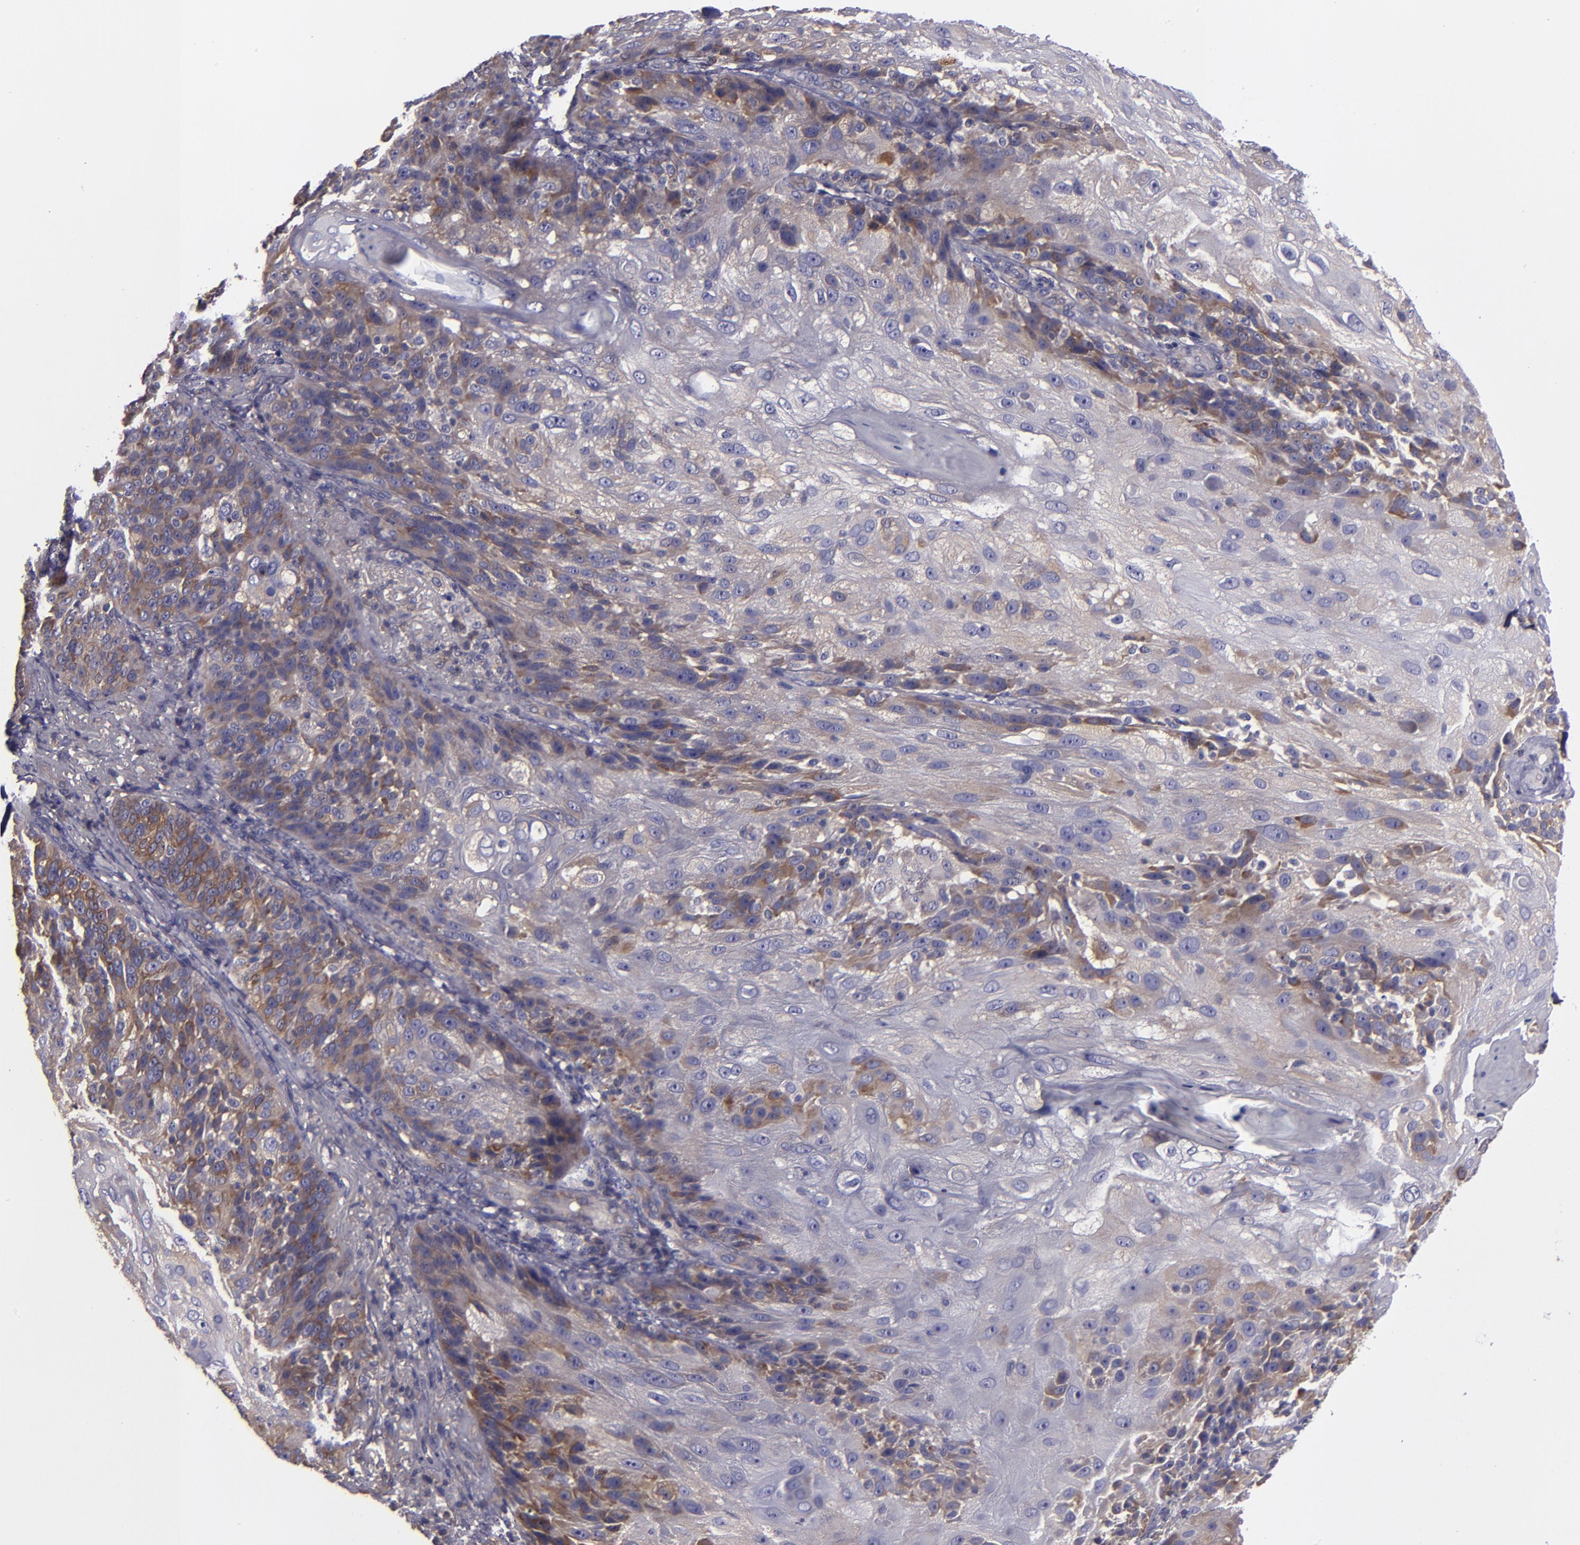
{"staining": {"intensity": "moderate", "quantity": ">75%", "location": "cytoplasmic/membranous"}, "tissue": "skin cancer", "cell_type": "Tumor cells", "image_type": "cancer", "snomed": [{"axis": "morphology", "description": "Normal tissue, NOS"}, {"axis": "morphology", "description": "Squamous cell carcinoma, NOS"}, {"axis": "topography", "description": "Skin"}], "caption": "An IHC image of tumor tissue is shown. Protein staining in brown highlights moderate cytoplasmic/membranous positivity in skin squamous cell carcinoma within tumor cells. (DAB (3,3'-diaminobenzidine) IHC, brown staining for protein, blue staining for nuclei).", "gene": "CARS1", "patient": {"sex": "female", "age": 83}}